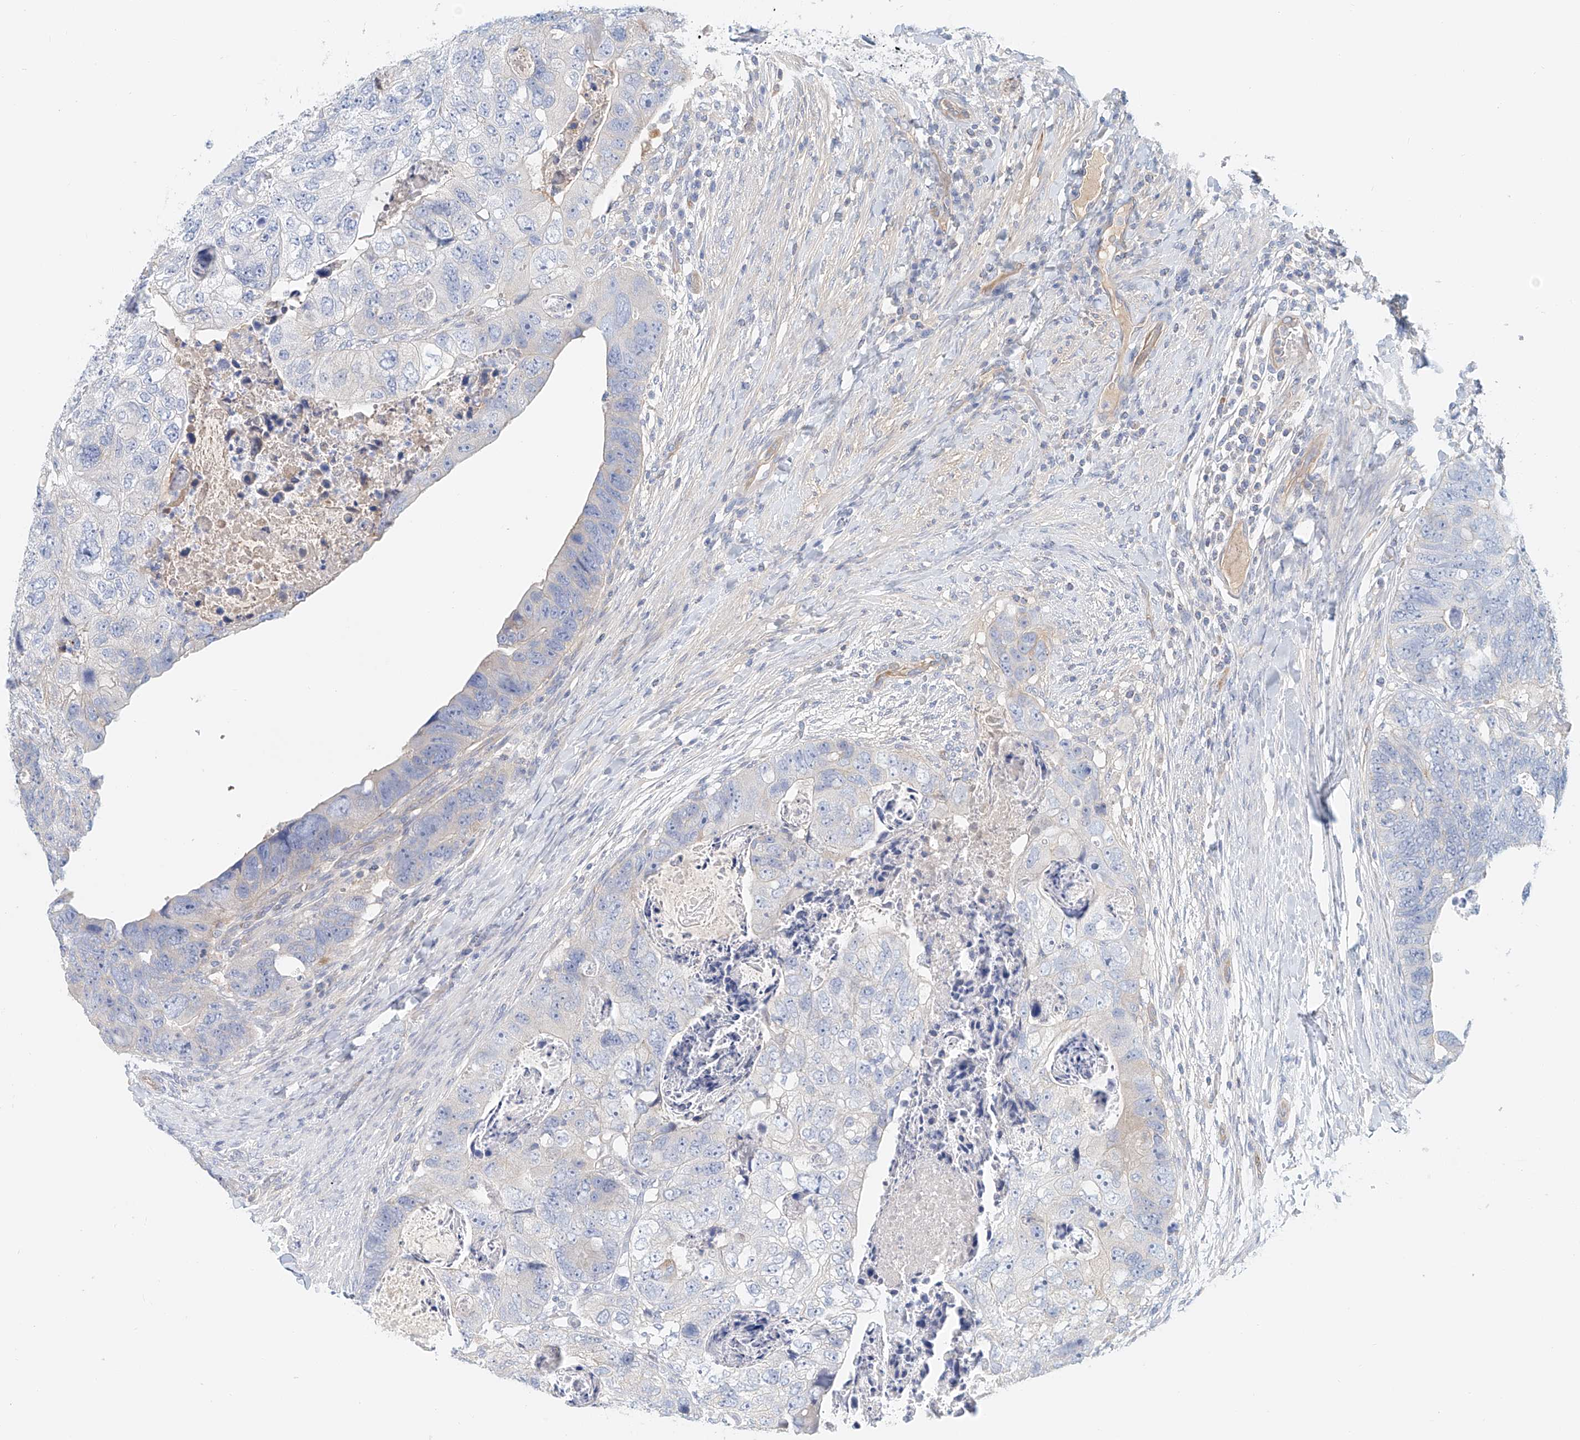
{"staining": {"intensity": "weak", "quantity": "<25%", "location": "cytoplasmic/membranous"}, "tissue": "colorectal cancer", "cell_type": "Tumor cells", "image_type": "cancer", "snomed": [{"axis": "morphology", "description": "Adenocarcinoma, NOS"}, {"axis": "topography", "description": "Rectum"}], "caption": "This histopathology image is of colorectal cancer (adenocarcinoma) stained with immunohistochemistry (IHC) to label a protein in brown with the nuclei are counter-stained blue. There is no expression in tumor cells.", "gene": "FRYL", "patient": {"sex": "male", "age": 59}}